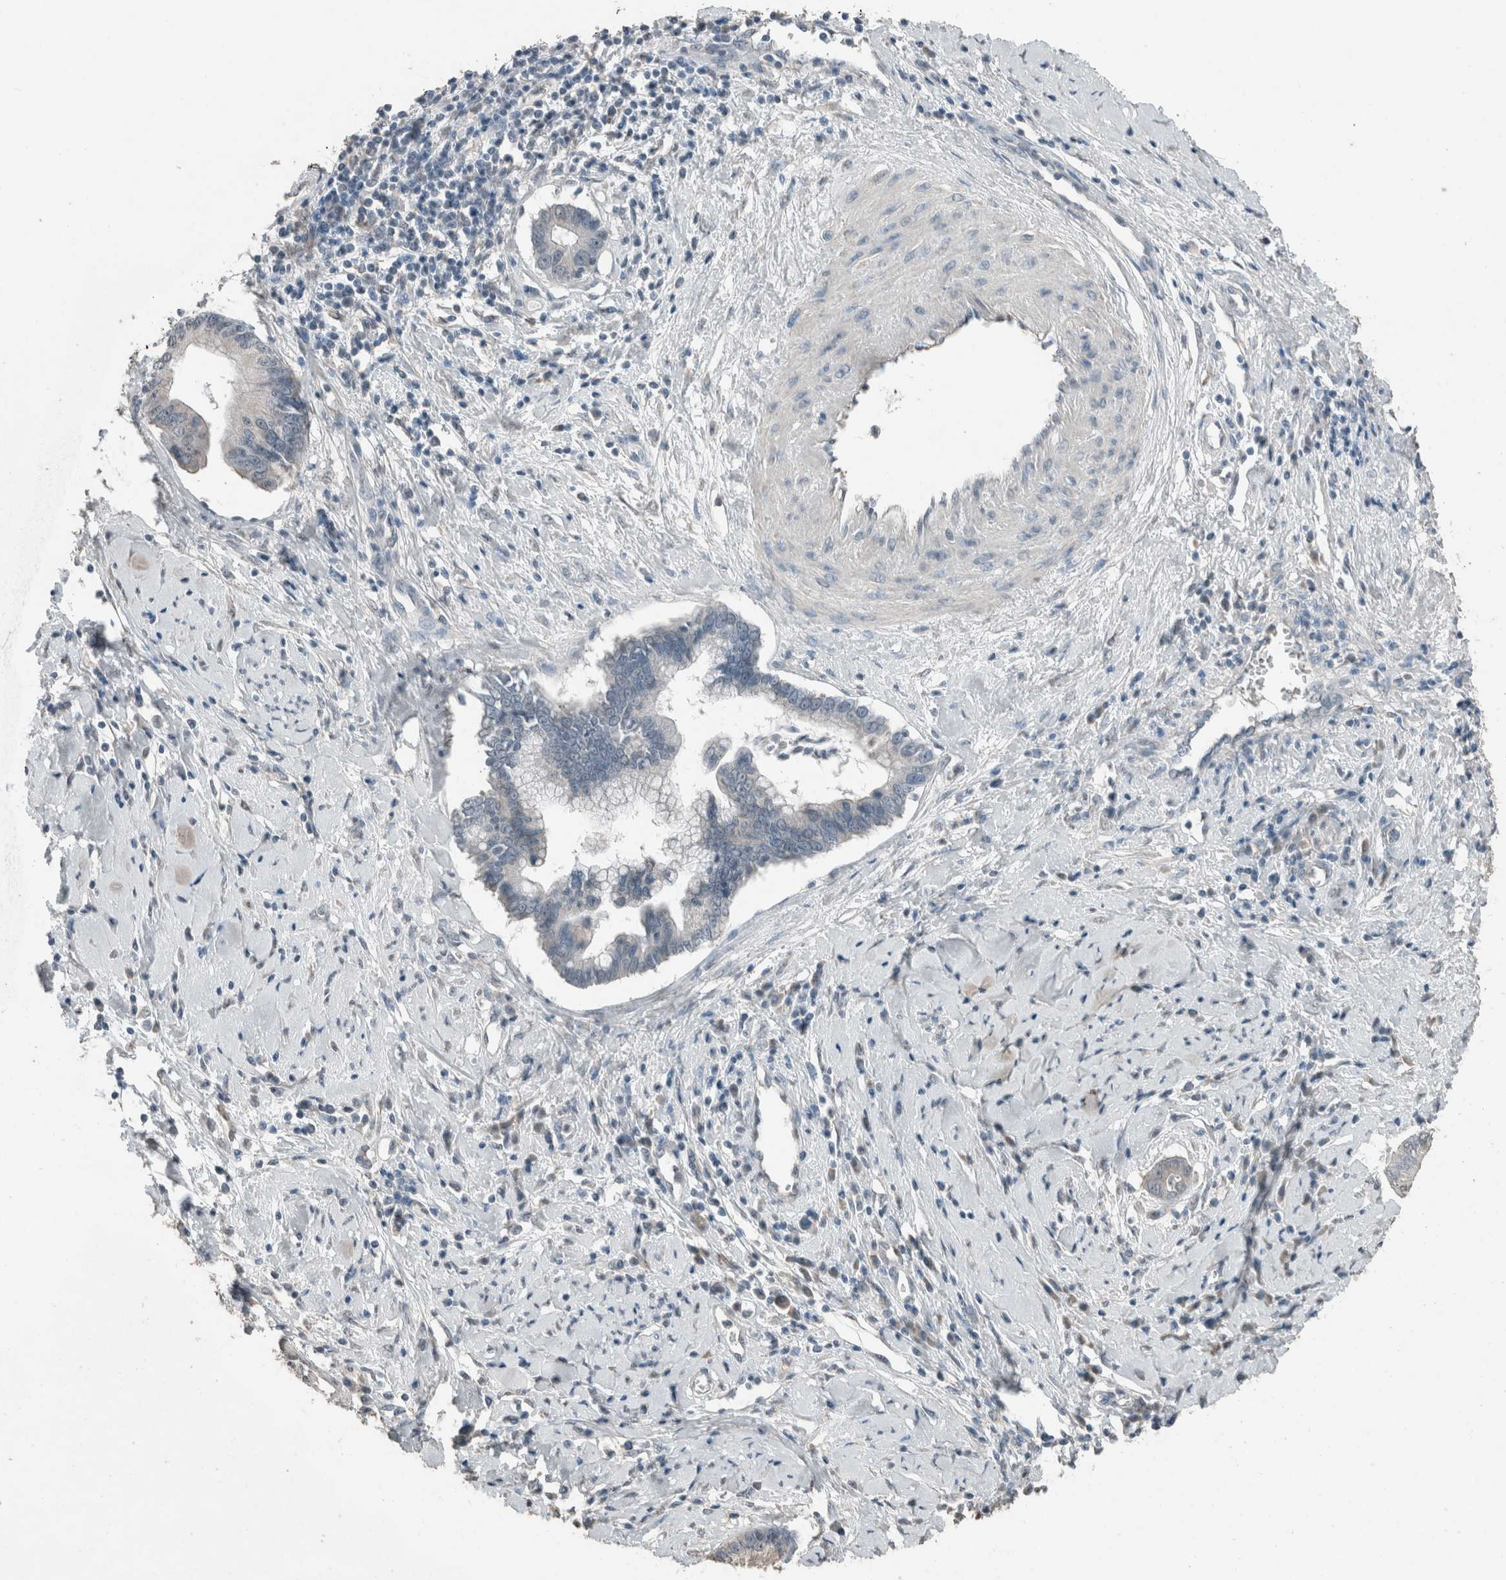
{"staining": {"intensity": "moderate", "quantity": "25%-75%", "location": "cytoplasmic/membranous"}, "tissue": "cervical cancer", "cell_type": "Tumor cells", "image_type": "cancer", "snomed": [{"axis": "morphology", "description": "Adenocarcinoma, NOS"}, {"axis": "topography", "description": "Cervix"}], "caption": "This histopathology image reveals cervical cancer (adenocarcinoma) stained with IHC to label a protein in brown. The cytoplasmic/membranous of tumor cells show moderate positivity for the protein. Nuclei are counter-stained blue.", "gene": "ACVR2B", "patient": {"sex": "female", "age": 44}}